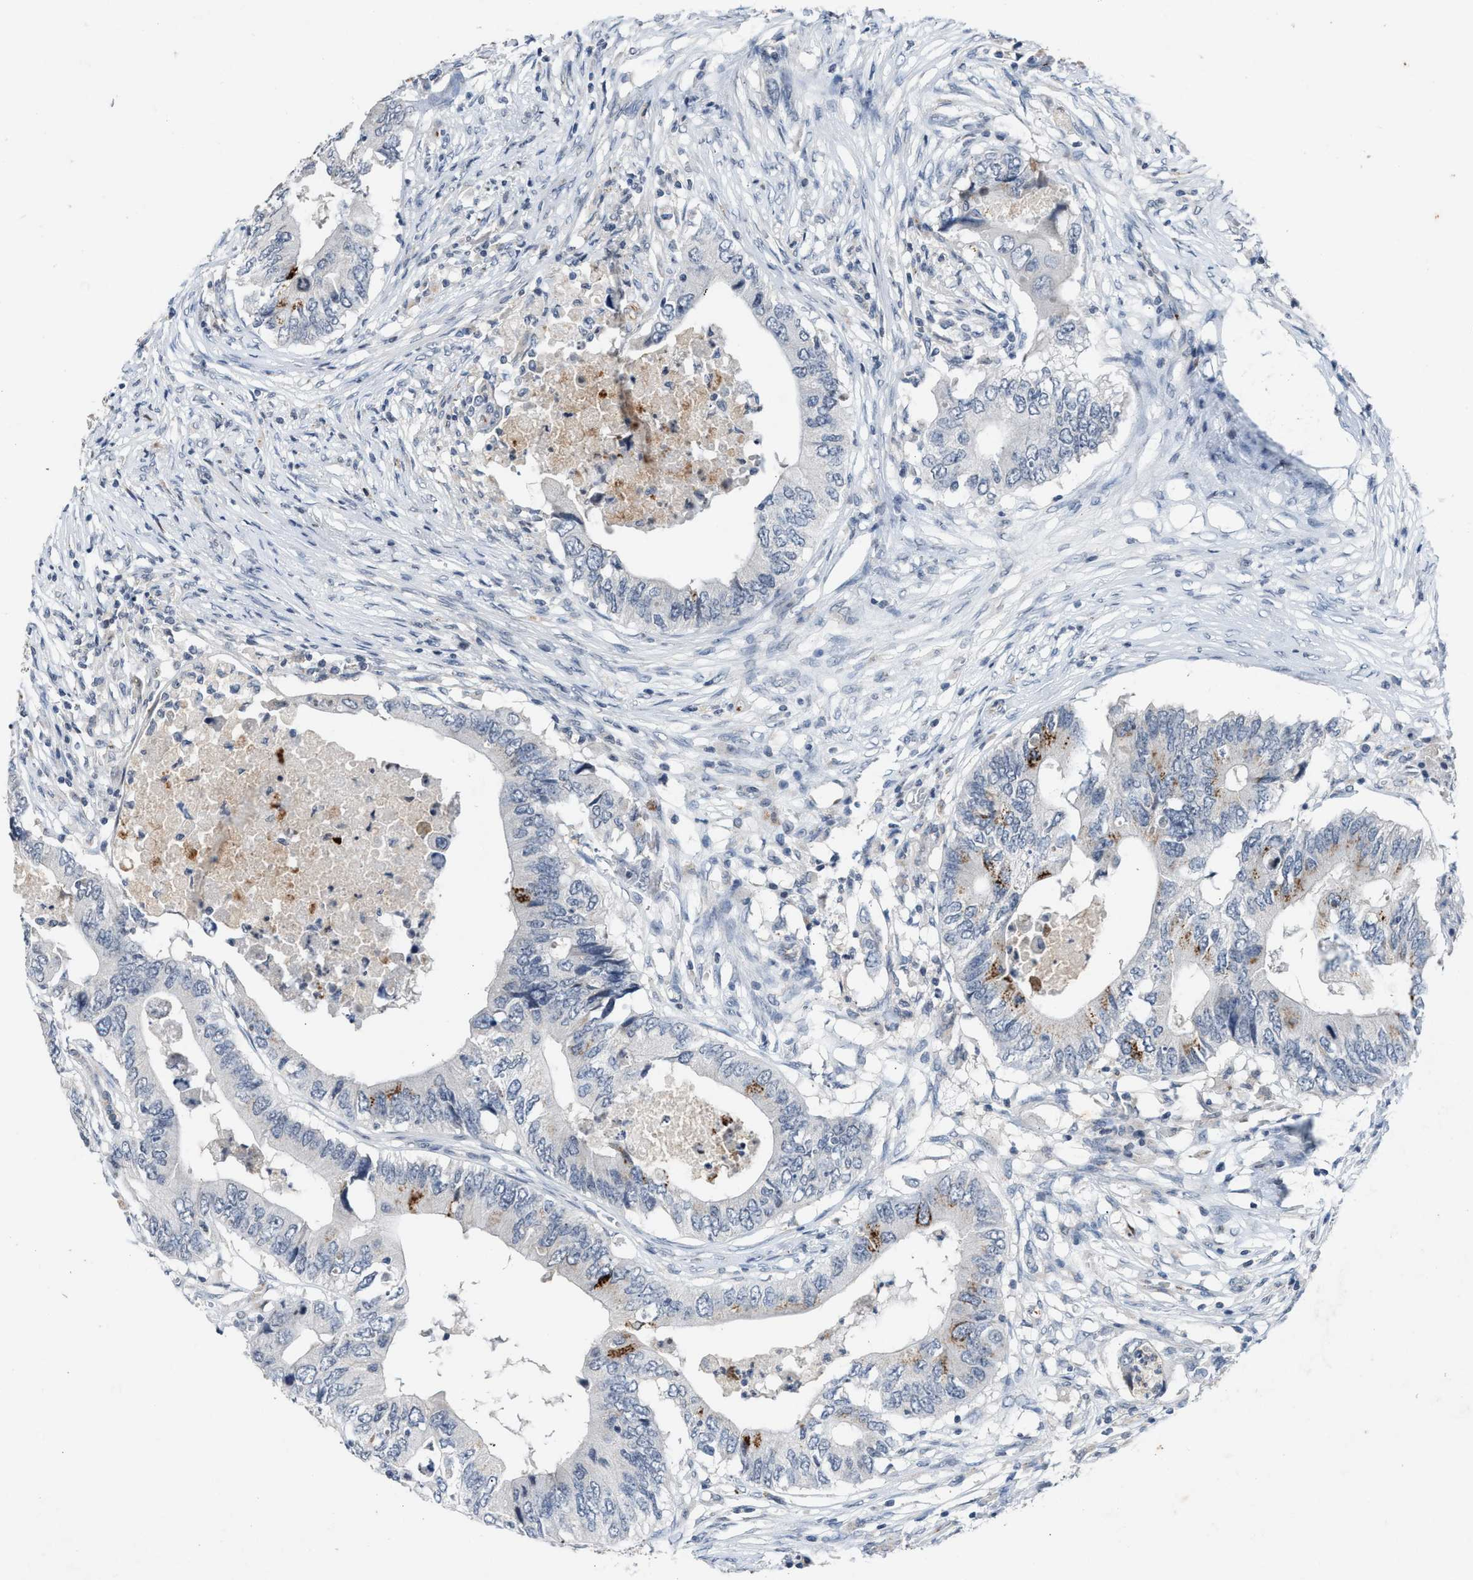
{"staining": {"intensity": "moderate", "quantity": "<25%", "location": "cytoplasmic/membranous"}, "tissue": "colorectal cancer", "cell_type": "Tumor cells", "image_type": "cancer", "snomed": [{"axis": "morphology", "description": "Adenocarcinoma, NOS"}, {"axis": "topography", "description": "Colon"}], "caption": "Protein staining by IHC demonstrates moderate cytoplasmic/membranous staining in approximately <25% of tumor cells in adenocarcinoma (colorectal).", "gene": "SLC5A5", "patient": {"sex": "male", "age": 71}}